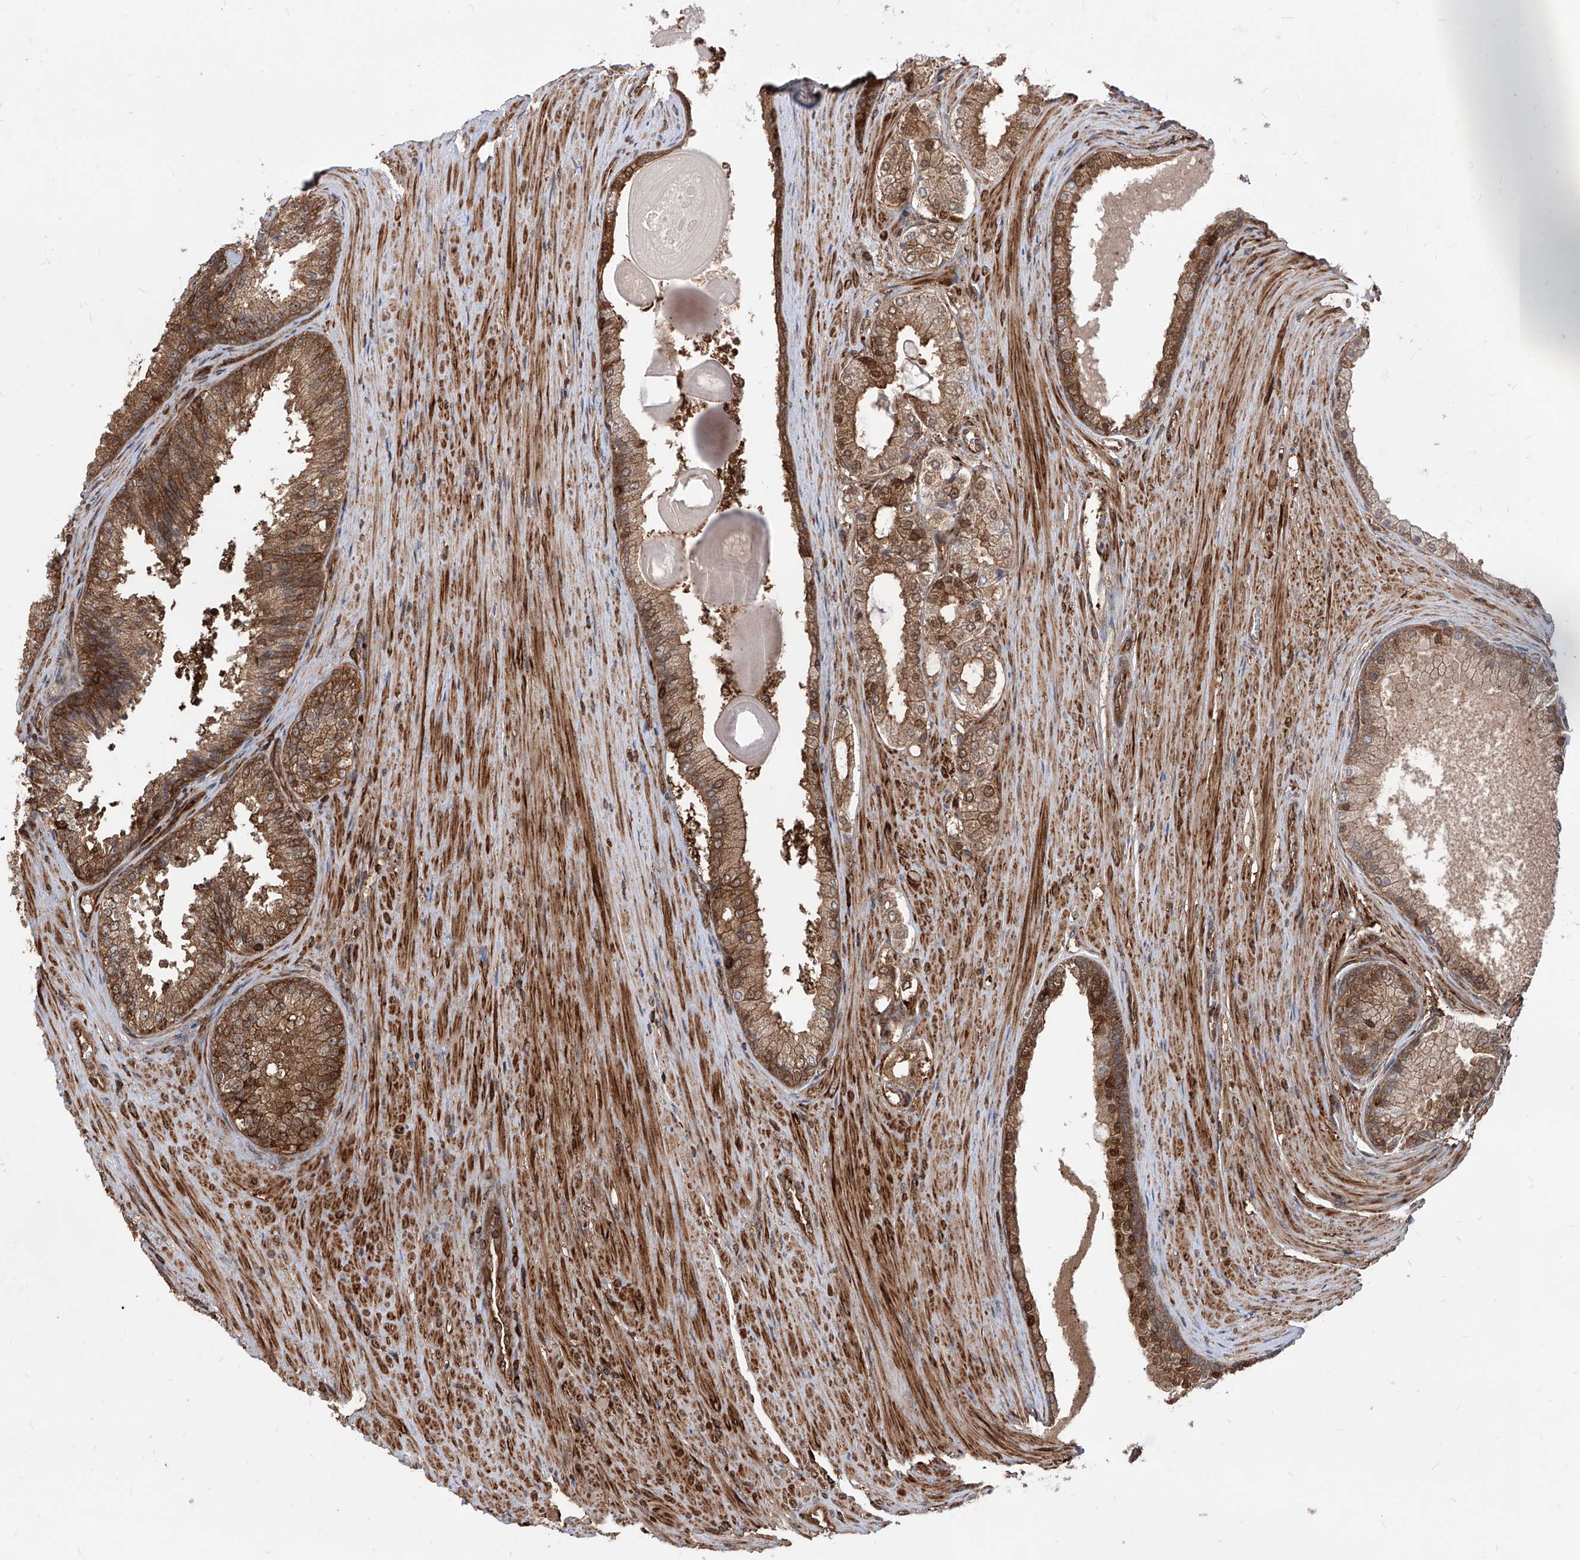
{"staining": {"intensity": "moderate", "quantity": ">75%", "location": "cytoplasmic/membranous,nuclear"}, "tissue": "prostate cancer", "cell_type": "Tumor cells", "image_type": "cancer", "snomed": [{"axis": "morphology", "description": "Adenocarcinoma, High grade"}, {"axis": "topography", "description": "Prostate"}], "caption": "Immunohistochemical staining of prostate high-grade adenocarcinoma exhibits medium levels of moderate cytoplasmic/membranous and nuclear protein positivity in approximately >75% of tumor cells.", "gene": "MAGED2", "patient": {"sex": "male", "age": 60}}